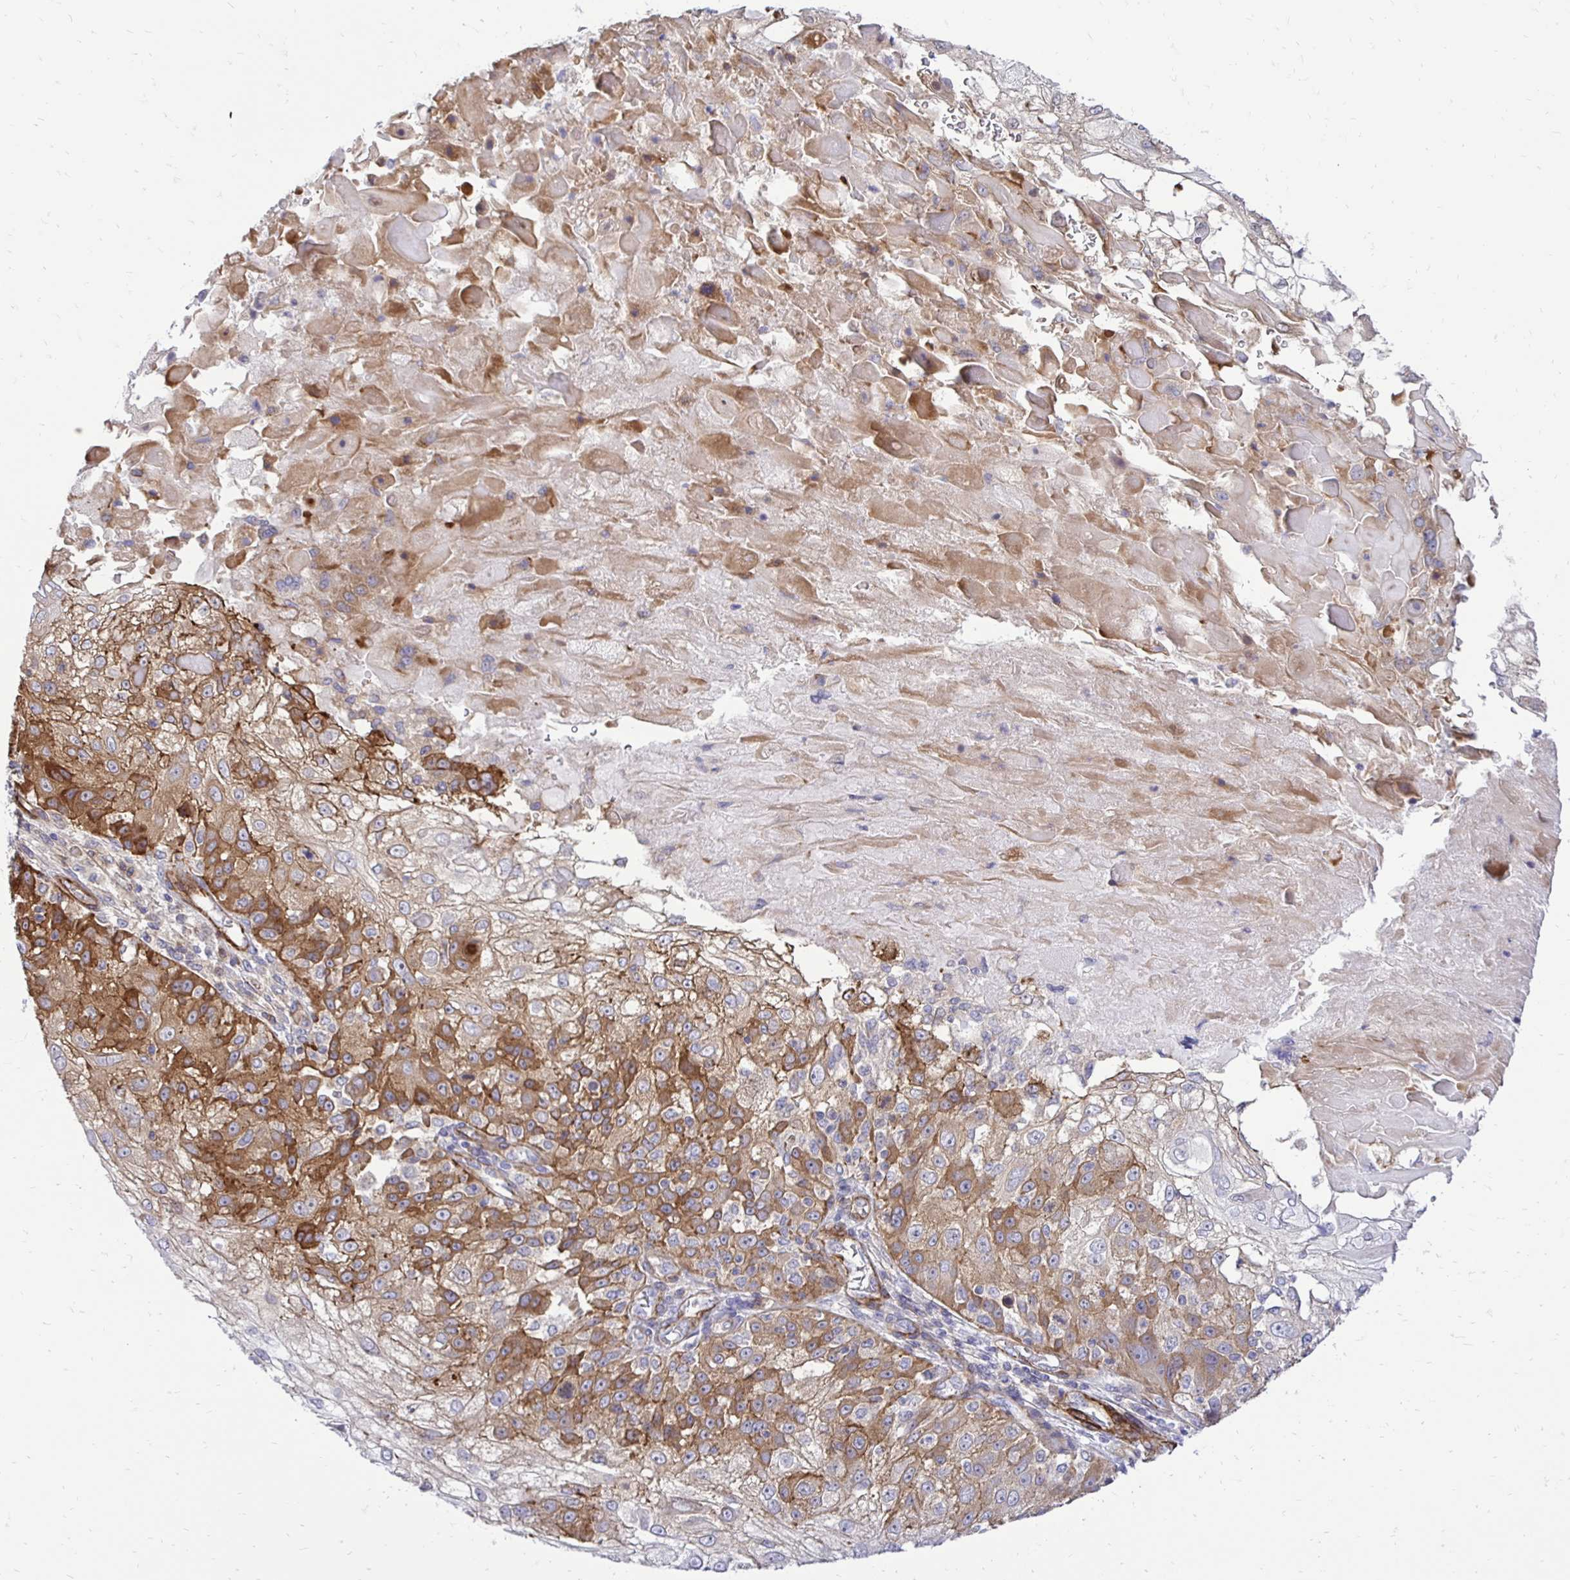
{"staining": {"intensity": "moderate", "quantity": ">75%", "location": "cytoplasmic/membranous"}, "tissue": "skin cancer", "cell_type": "Tumor cells", "image_type": "cancer", "snomed": [{"axis": "morphology", "description": "Normal tissue, NOS"}, {"axis": "morphology", "description": "Squamous cell carcinoma, NOS"}, {"axis": "topography", "description": "Skin"}], "caption": "Protein expression analysis of skin cancer (squamous cell carcinoma) shows moderate cytoplasmic/membranous positivity in approximately >75% of tumor cells.", "gene": "CTPS1", "patient": {"sex": "female", "age": 83}}